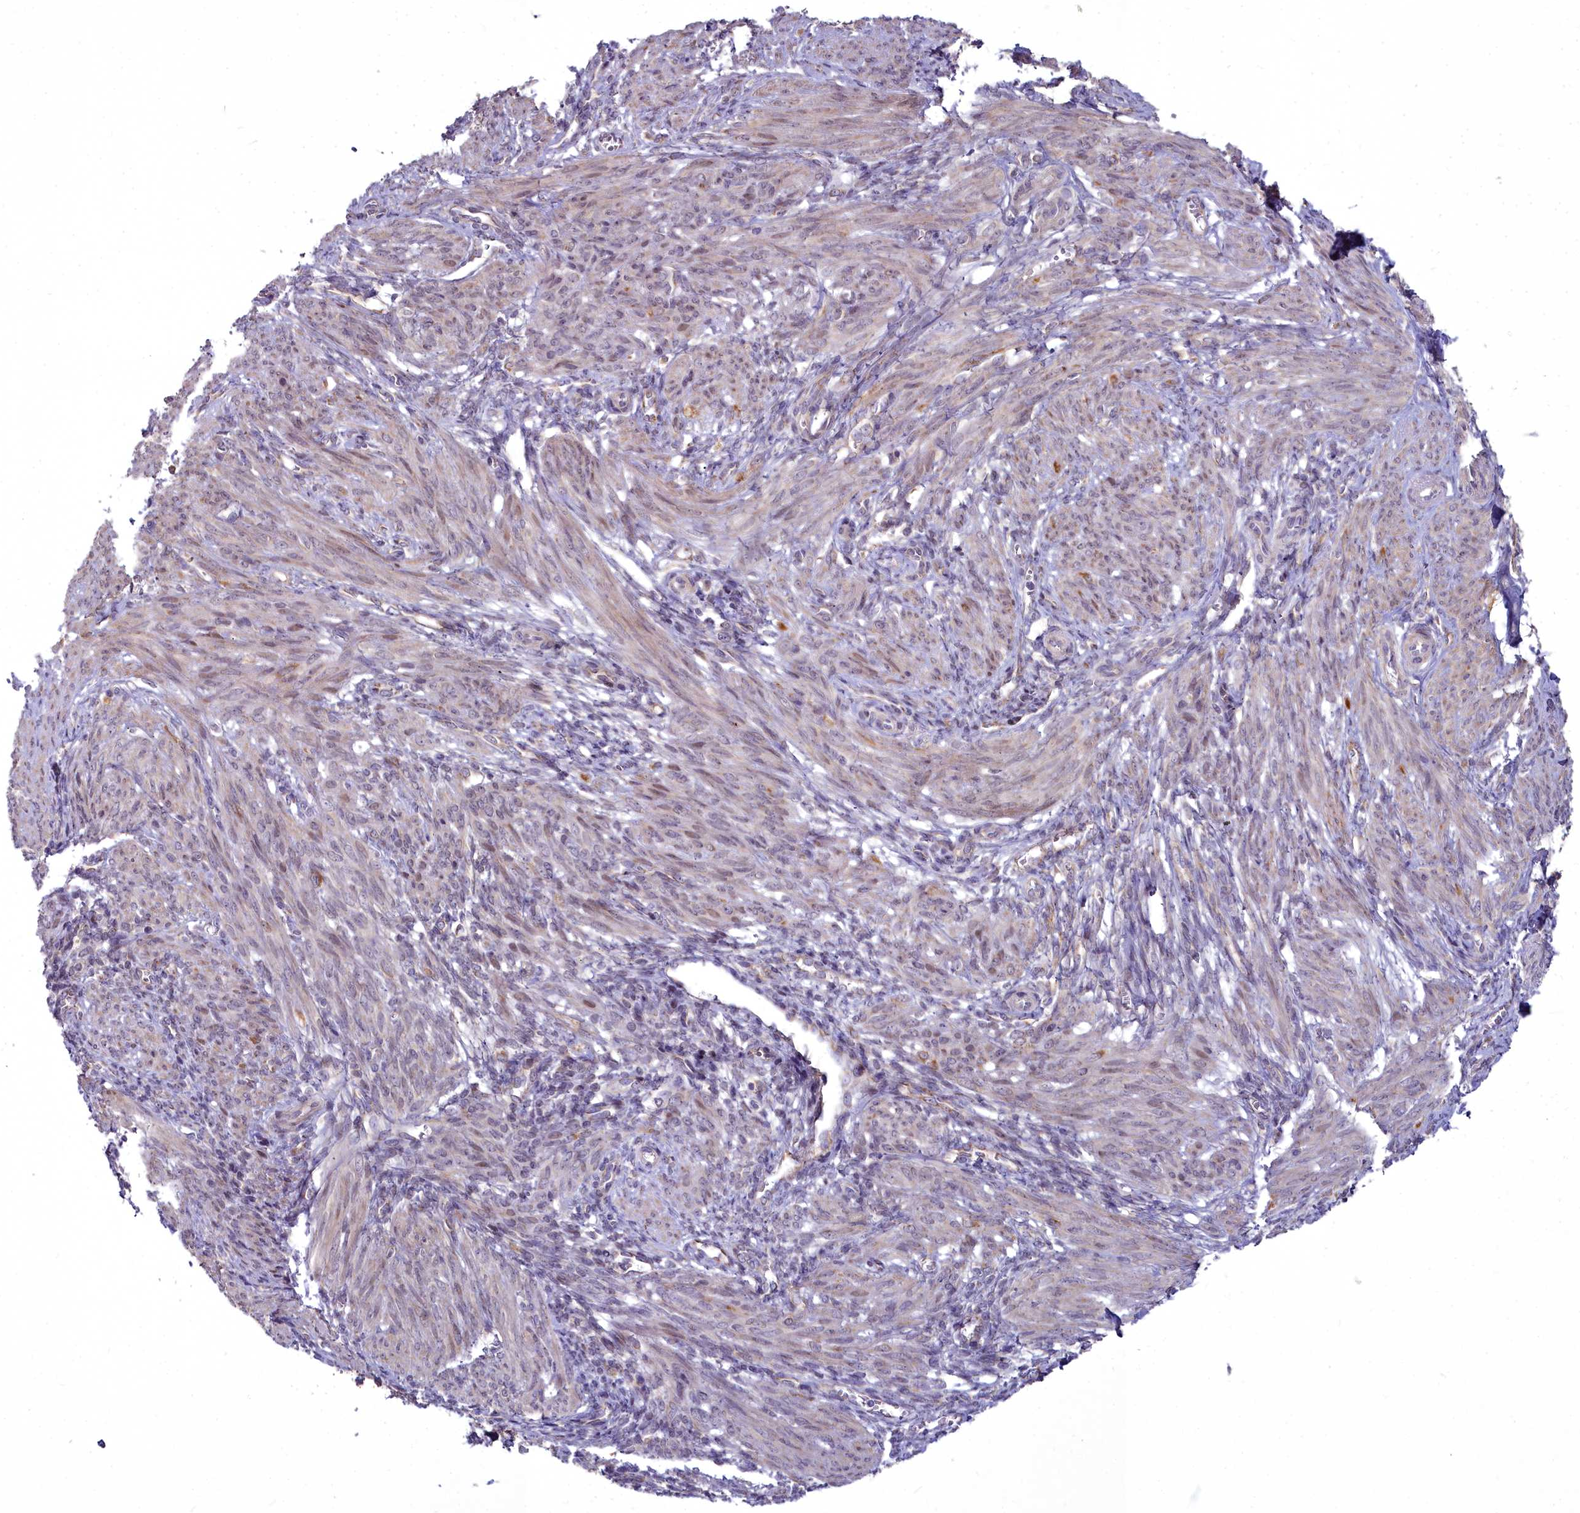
{"staining": {"intensity": "moderate", "quantity": "25%-75%", "location": "cytoplasmic/membranous"}, "tissue": "smooth muscle", "cell_type": "Smooth muscle cells", "image_type": "normal", "snomed": [{"axis": "morphology", "description": "Normal tissue, NOS"}, {"axis": "topography", "description": "Smooth muscle"}], "caption": "IHC (DAB) staining of benign smooth muscle exhibits moderate cytoplasmic/membranous protein staining in about 25%-75% of smooth muscle cells.", "gene": "MICU2", "patient": {"sex": "female", "age": 39}}